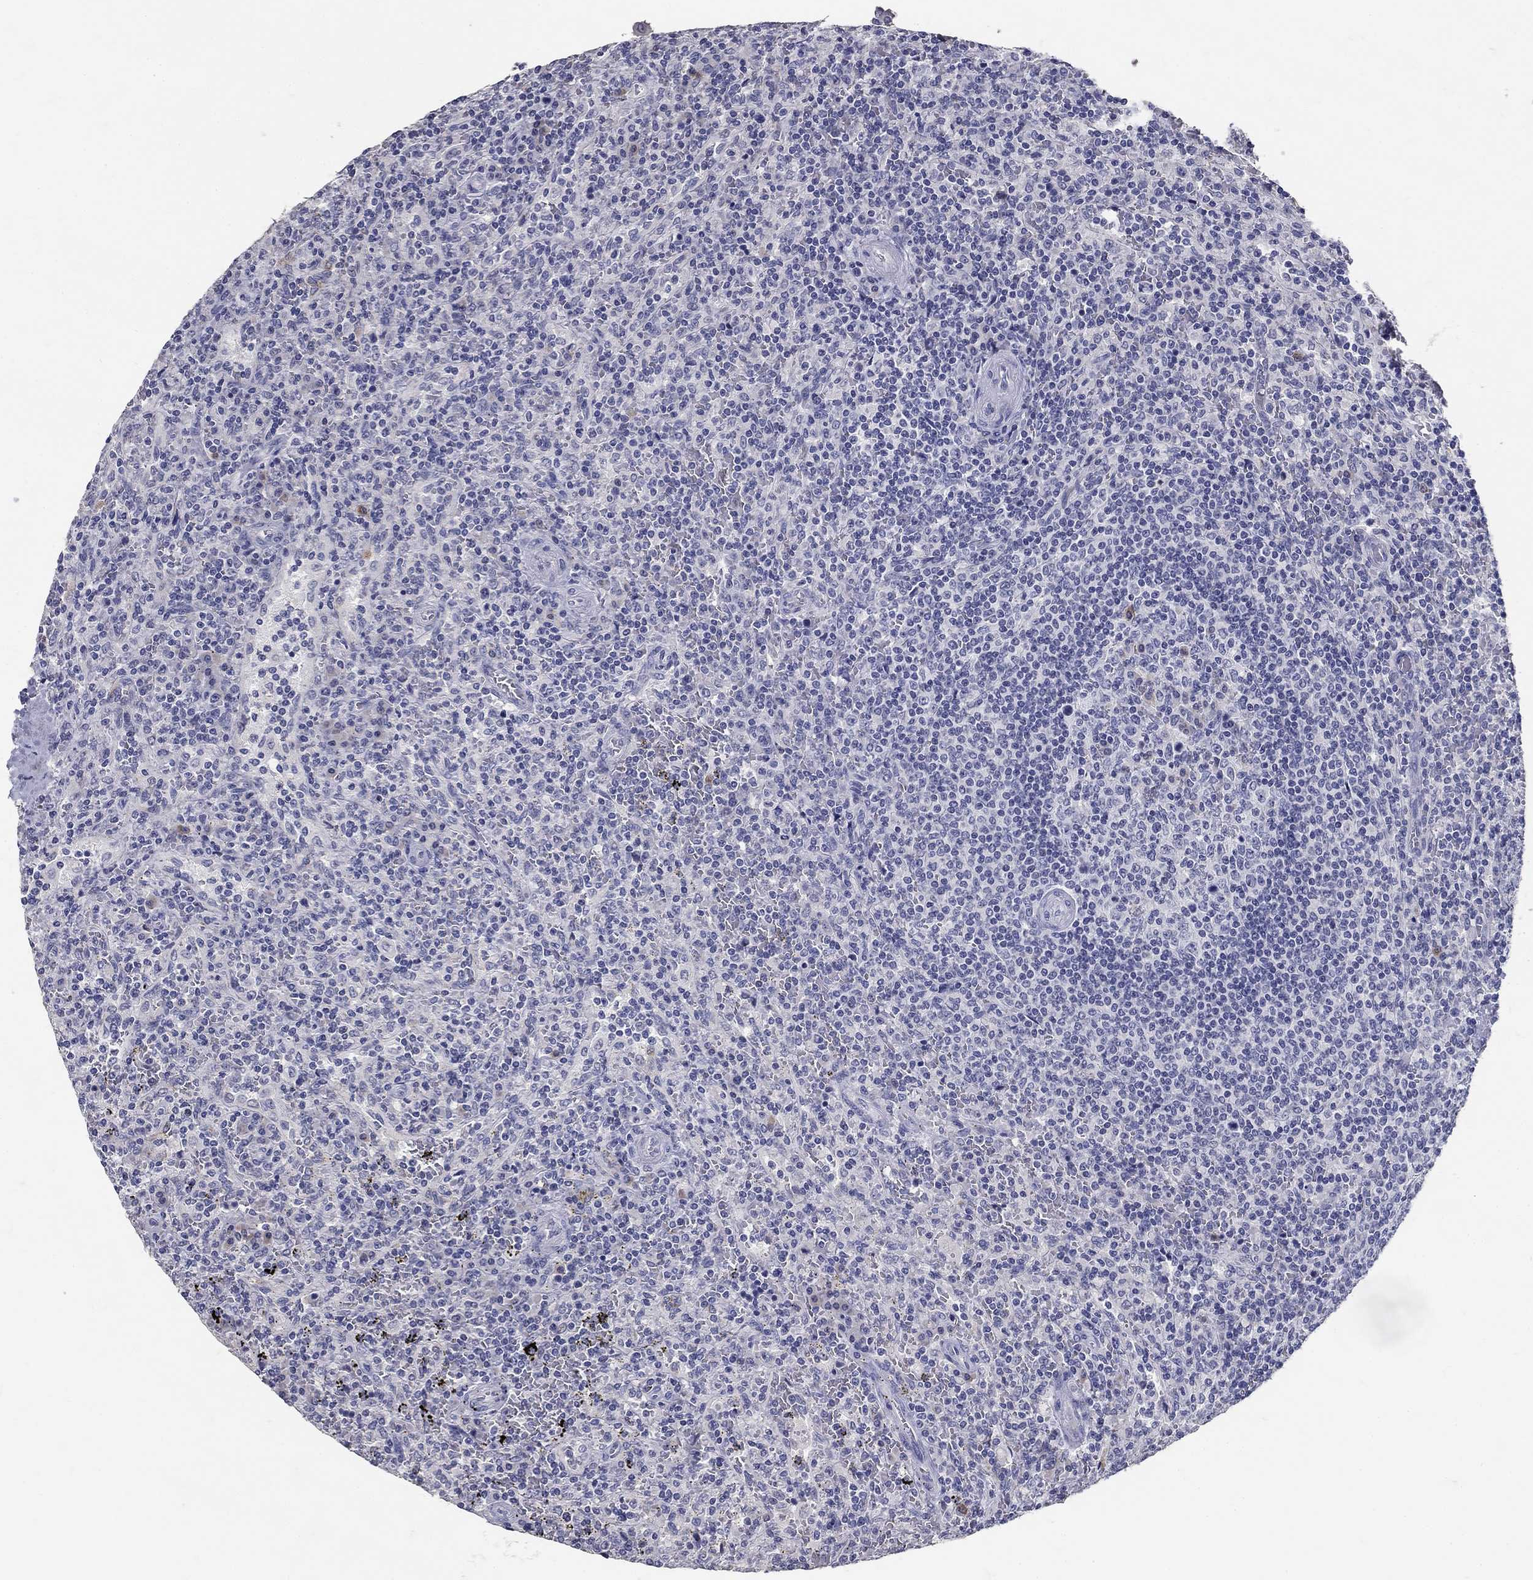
{"staining": {"intensity": "negative", "quantity": "none", "location": "none"}, "tissue": "lymphoma", "cell_type": "Tumor cells", "image_type": "cancer", "snomed": [{"axis": "morphology", "description": "Malignant lymphoma, non-Hodgkin's type, Low grade"}, {"axis": "topography", "description": "Spleen"}], "caption": "Immunohistochemistry (IHC) histopathology image of human lymphoma stained for a protein (brown), which reveals no positivity in tumor cells.", "gene": "POMC", "patient": {"sex": "male", "age": 62}}